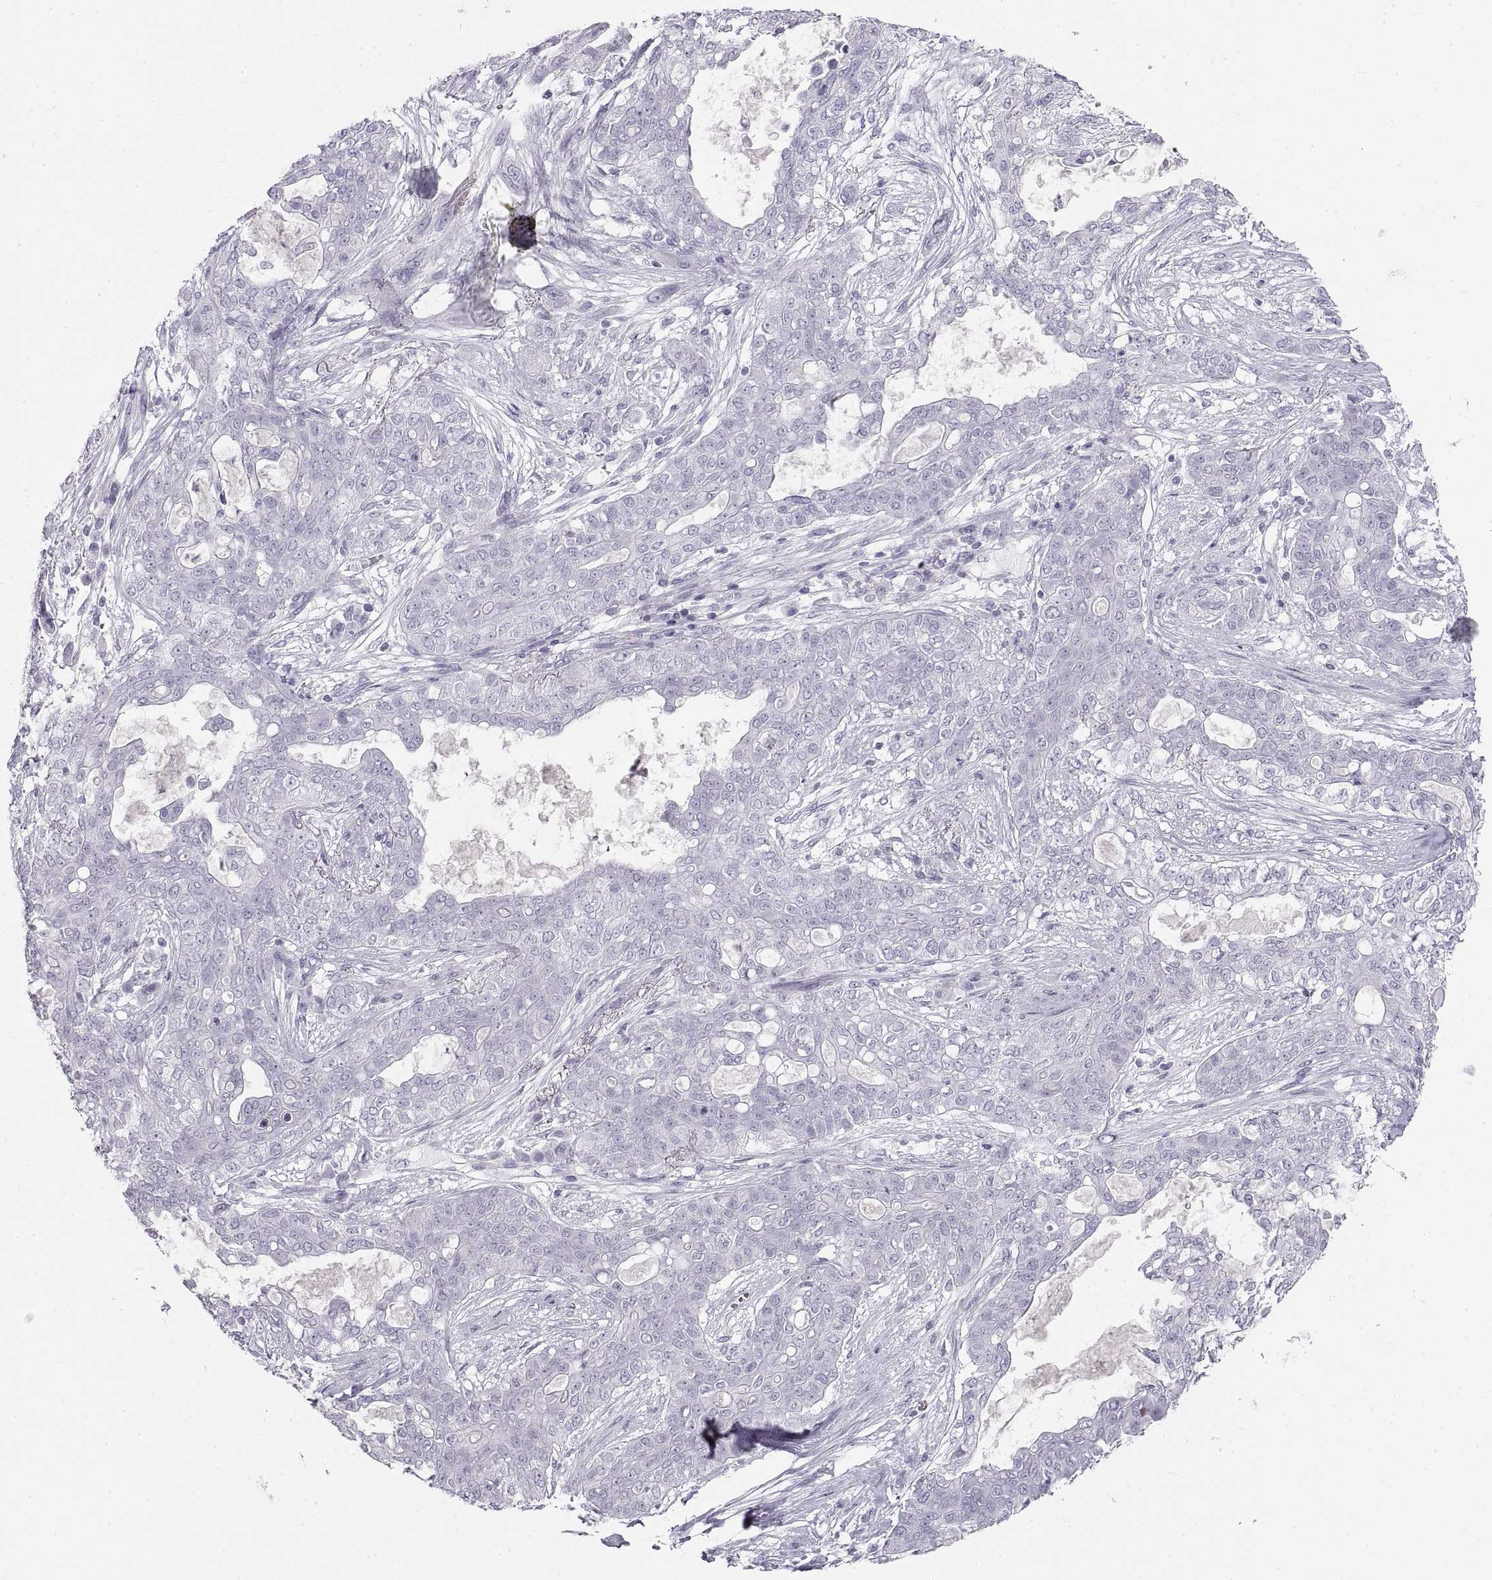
{"staining": {"intensity": "negative", "quantity": "none", "location": "none"}, "tissue": "lung cancer", "cell_type": "Tumor cells", "image_type": "cancer", "snomed": [{"axis": "morphology", "description": "Squamous cell carcinoma, NOS"}, {"axis": "topography", "description": "Lung"}], "caption": "Immunohistochemical staining of human lung cancer (squamous cell carcinoma) displays no significant positivity in tumor cells.", "gene": "SEMG1", "patient": {"sex": "female", "age": 70}}